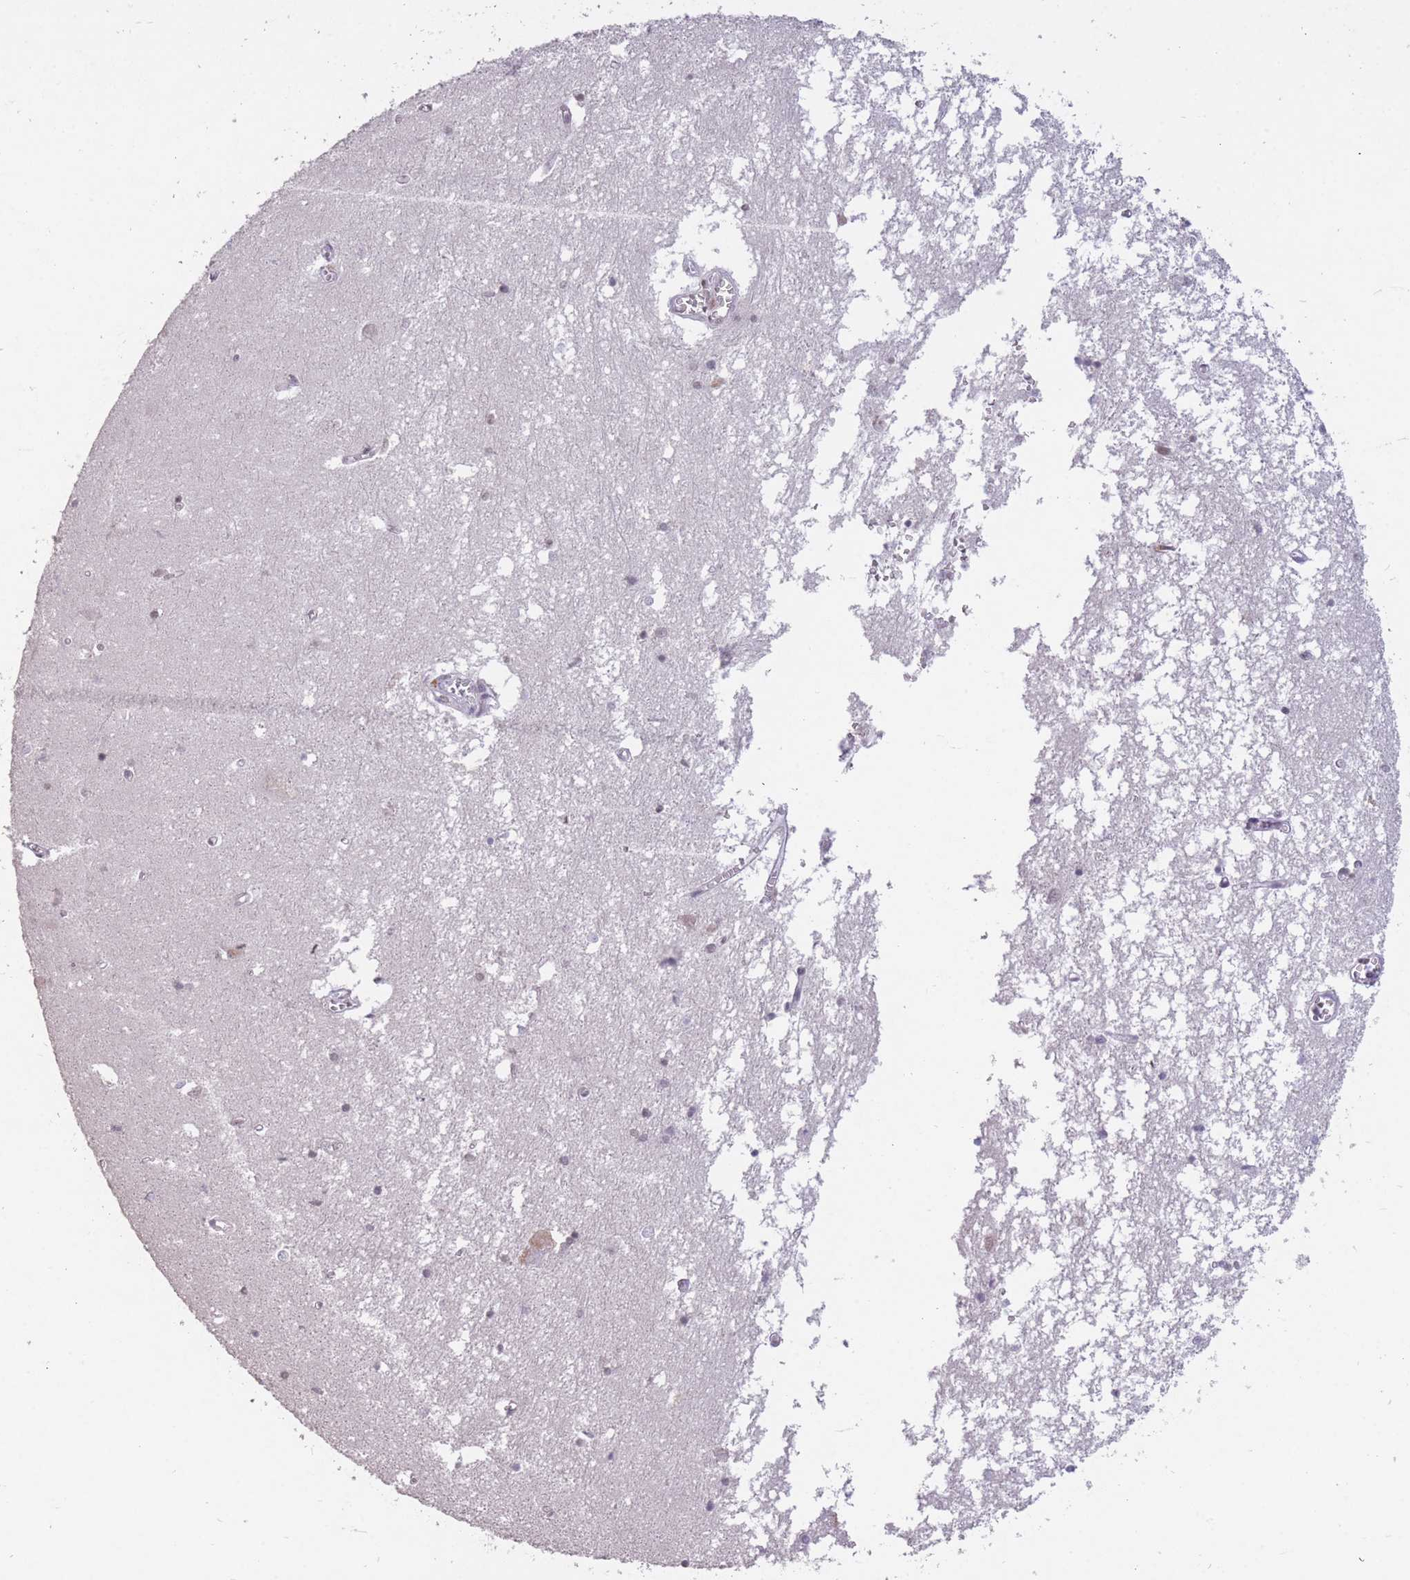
{"staining": {"intensity": "moderate", "quantity": "<25%", "location": "nuclear"}, "tissue": "hippocampus", "cell_type": "Glial cells", "image_type": "normal", "snomed": [{"axis": "morphology", "description": "Normal tissue, NOS"}, {"axis": "topography", "description": "Hippocampus"}], "caption": "Glial cells exhibit low levels of moderate nuclear expression in approximately <25% of cells in normal human hippocampus.", "gene": "HNRNPUL1", "patient": {"sex": "male", "age": 70}}